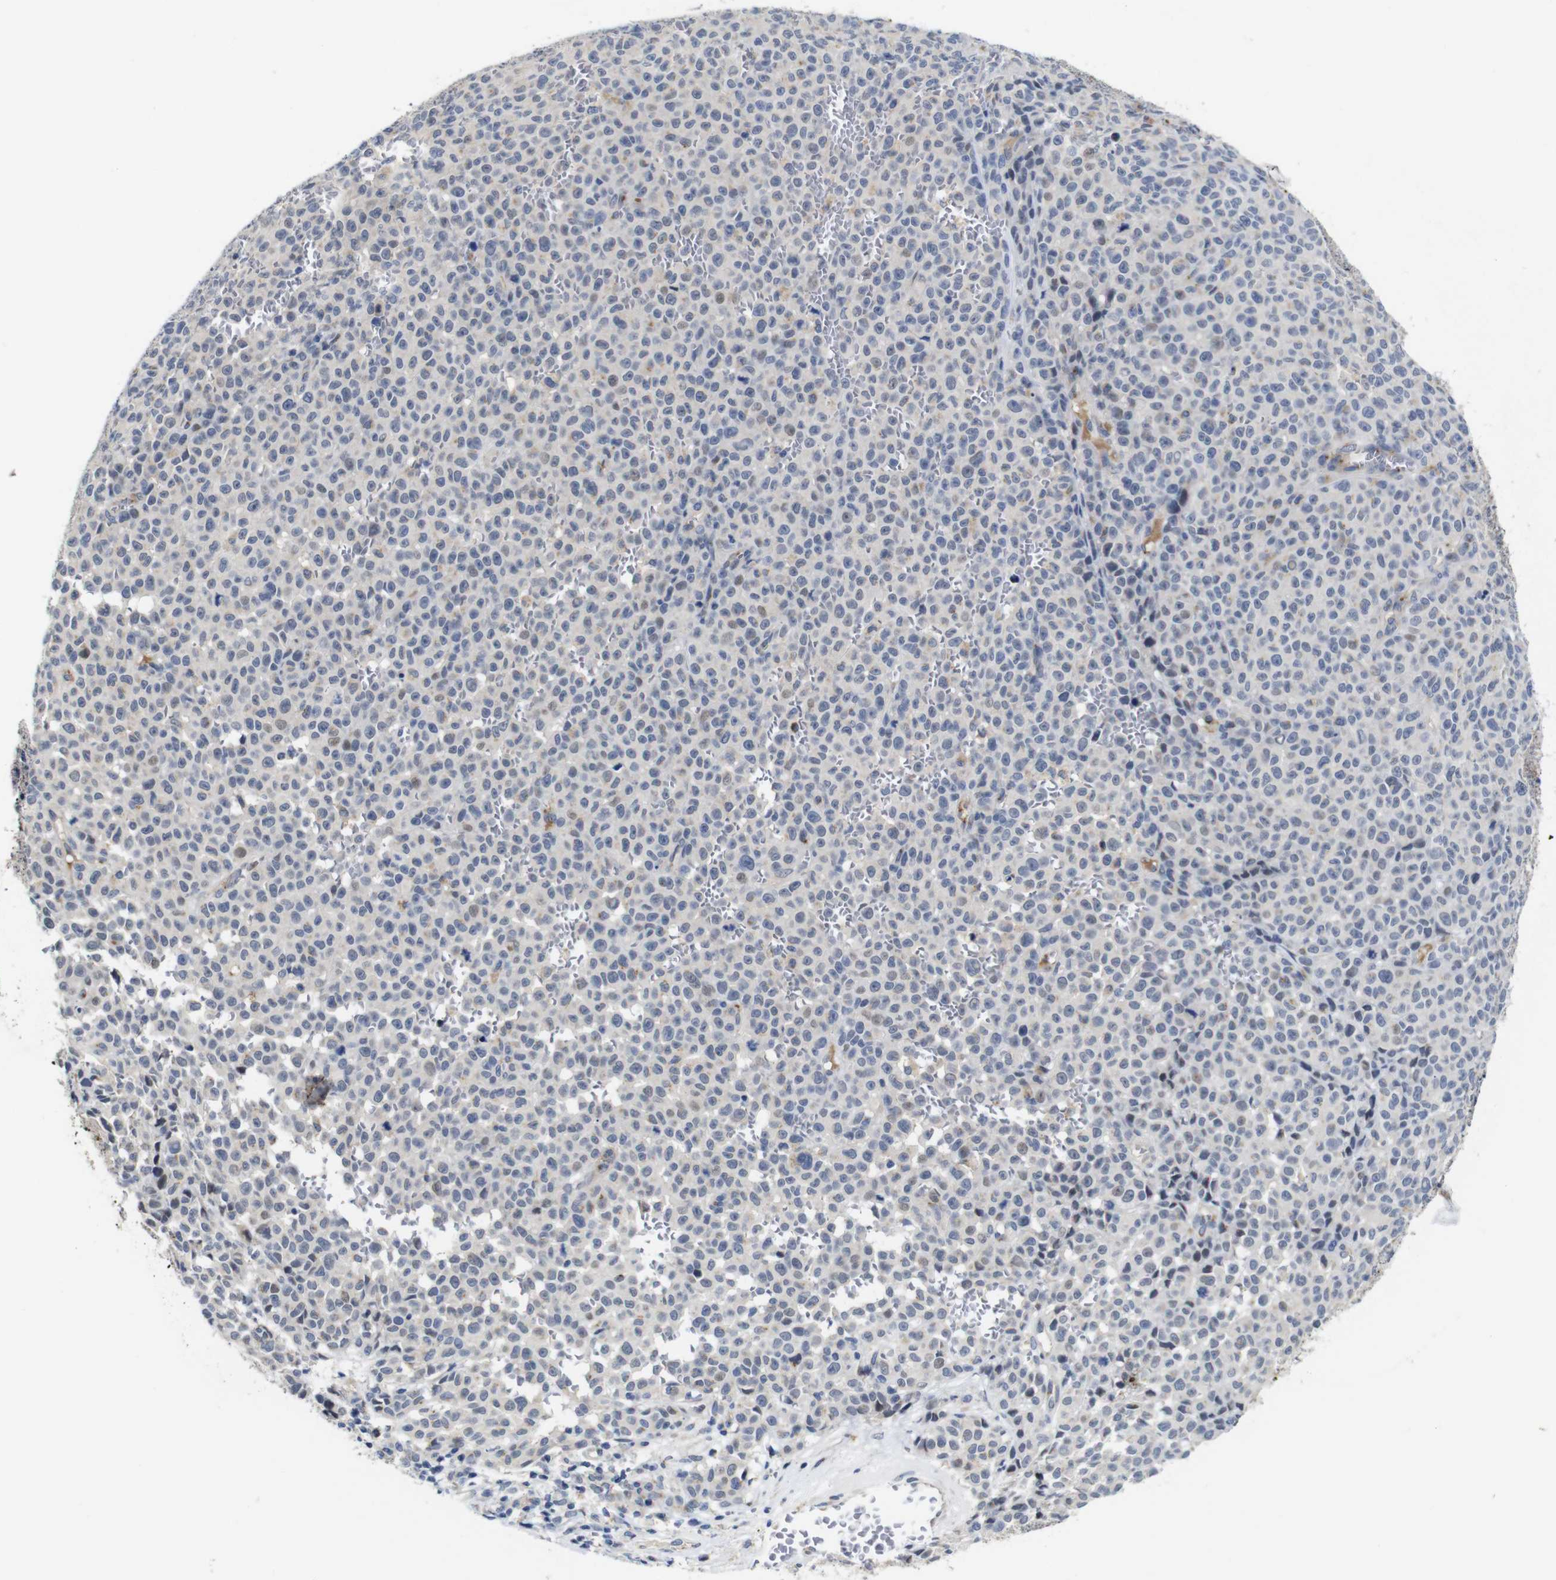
{"staining": {"intensity": "weak", "quantity": "<25%", "location": "nuclear"}, "tissue": "melanoma", "cell_type": "Tumor cells", "image_type": "cancer", "snomed": [{"axis": "morphology", "description": "Malignant melanoma, NOS"}, {"axis": "topography", "description": "Skin"}], "caption": "A histopathology image of malignant melanoma stained for a protein demonstrates no brown staining in tumor cells.", "gene": "FURIN", "patient": {"sex": "female", "age": 82}}